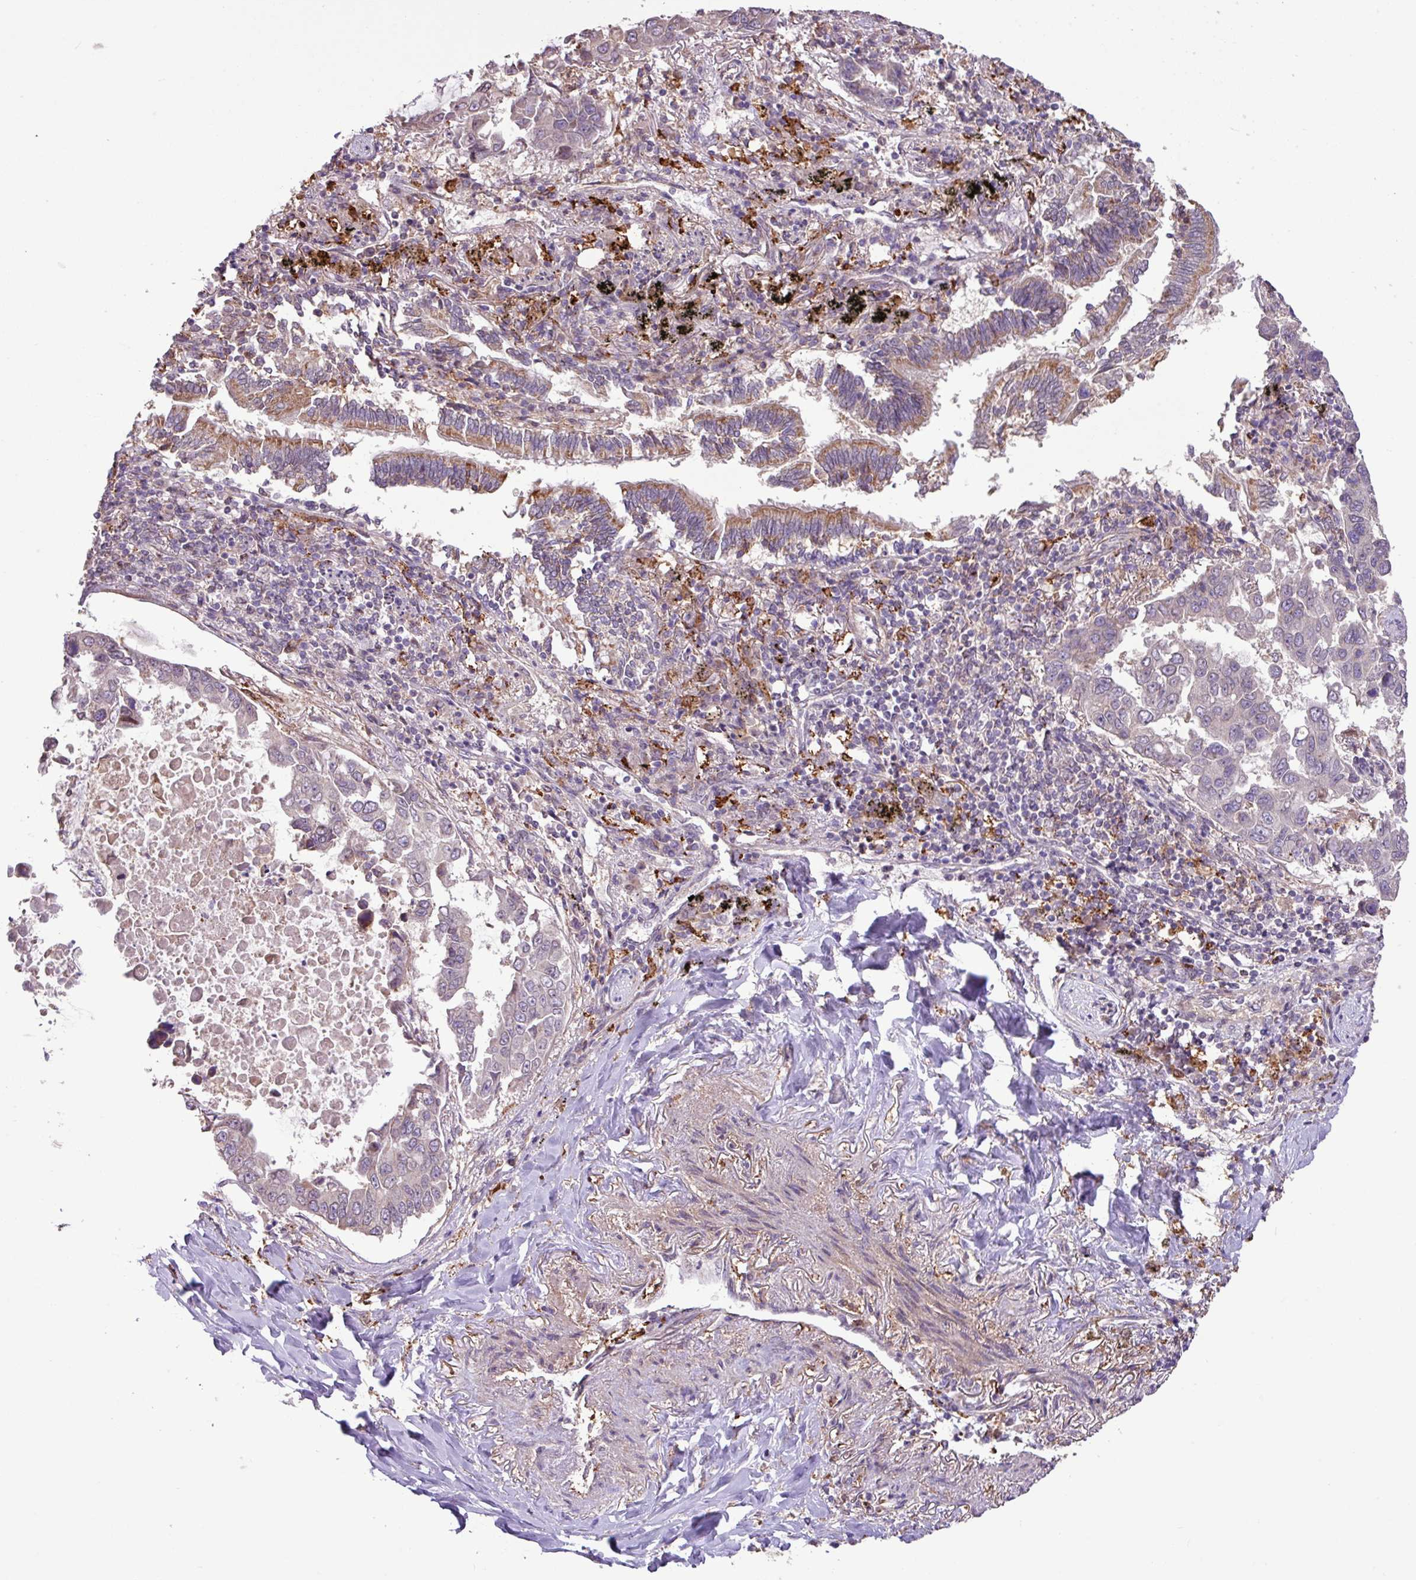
{"staining": {"intensity": "negative", "quantity": "none", "location": "none"}, "tissue": "lung cancer", "cell_type": "Tumor cells", "image_type": "cancer", "snomed": [{"axis": "morphology", "description": "Adenocarcinoma, NOS"}, {"axis": "topography", "description": "Lung"}], "caption": "Human lung cancer (adenocarcinoma) stained for a protein using immunohistochemistry shows no expression in tumor cells.", "gene": "ARHGEF25", "patient": {"sex": "male", "age": 64}}